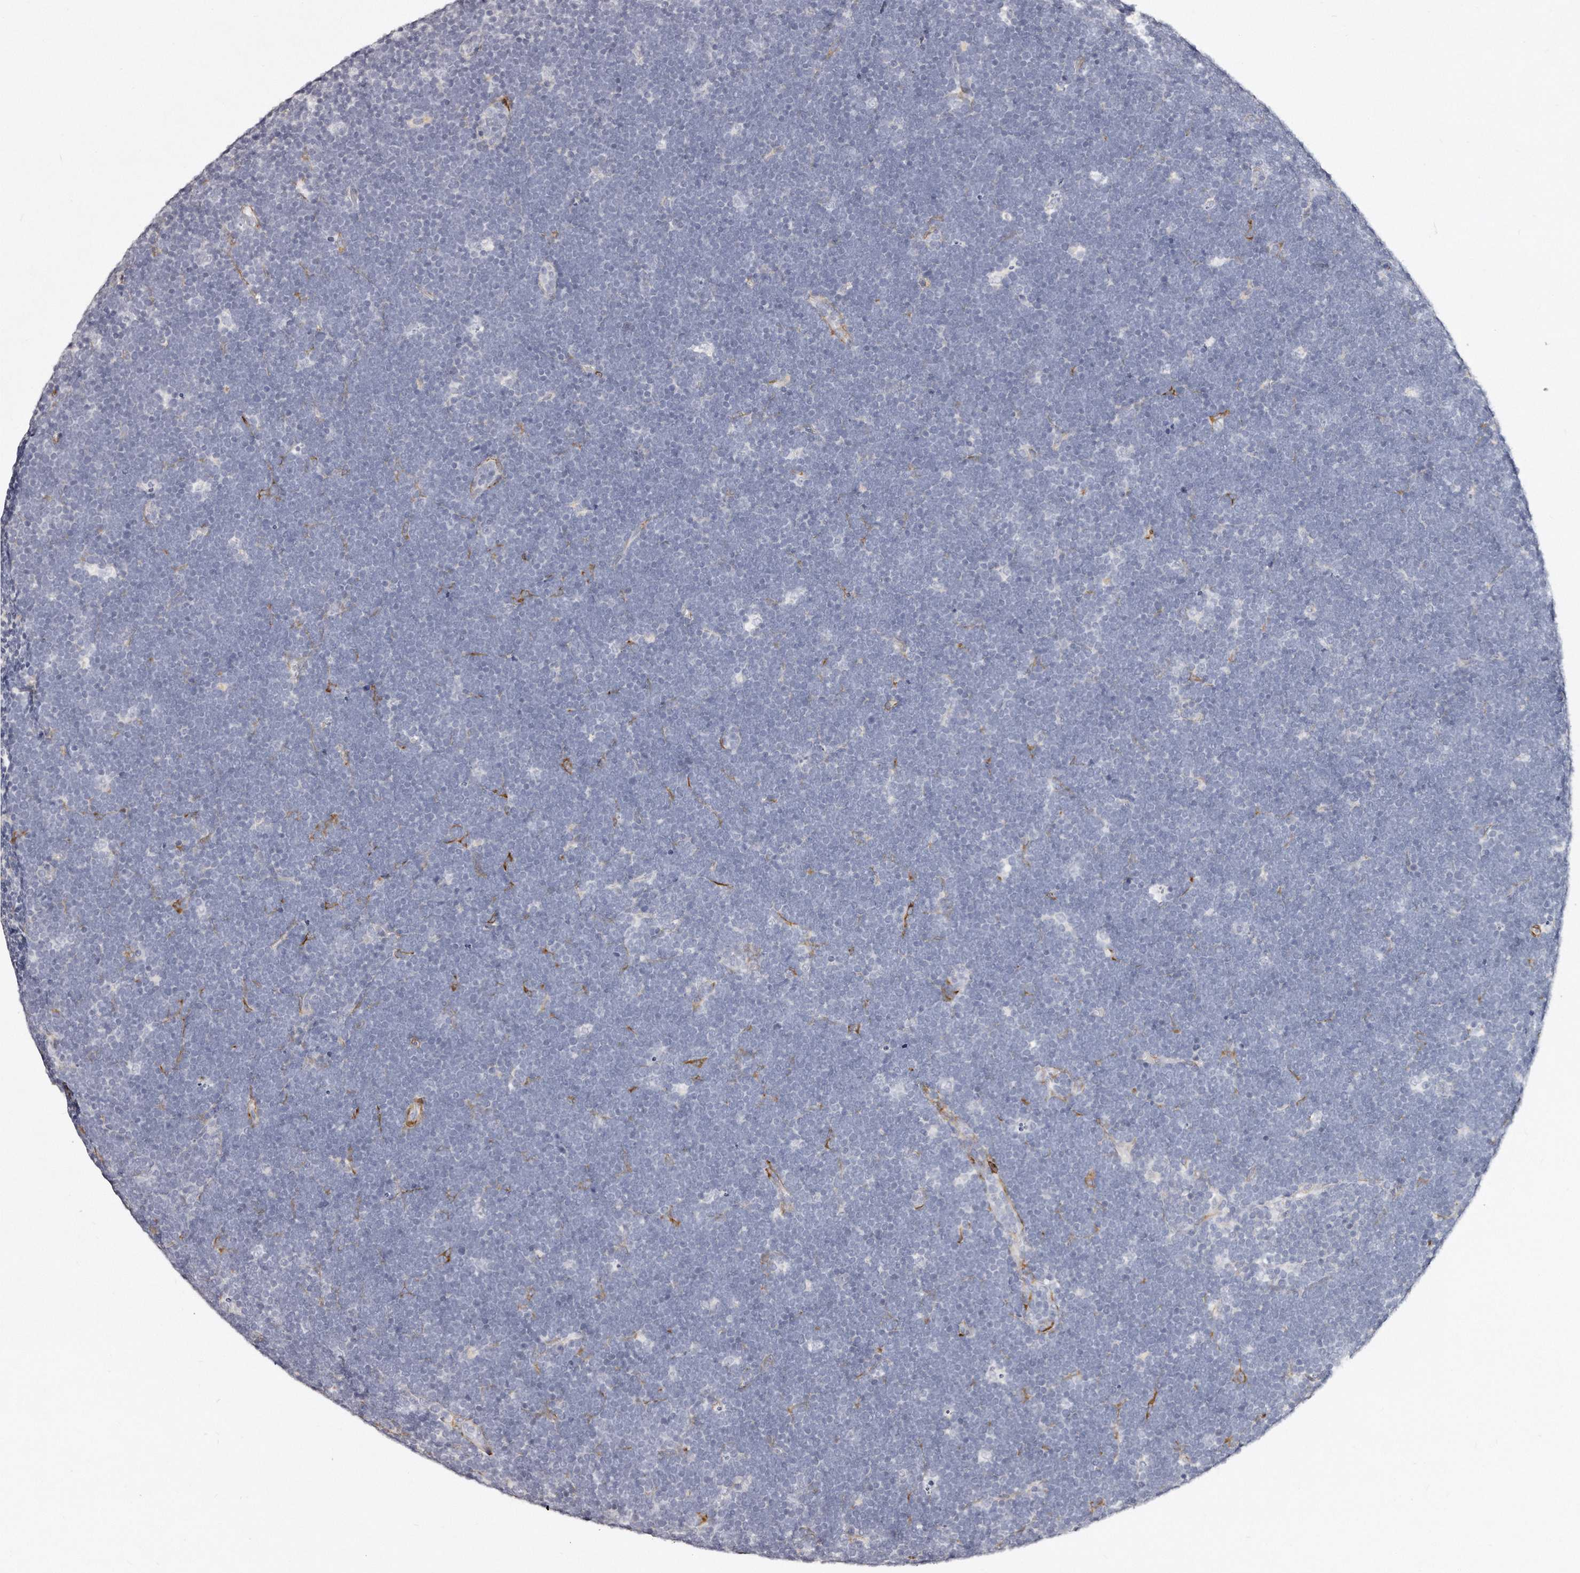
{"staining": {"intensity": "negative", "quantity": "none", "location": "none"}, "tissue": "lymphoma", "cell_type": "Tumor cells", "image_type": "cancer", "snomed": [{"axis": "morphology", "description": "Malignant lymphoma, non-Hodgkin's type, High grade"}, {"axis": "topography", "description": "Lymph node"}], "caption": "Immunohistochemistry histopathology image of neoplastic tissue: lymphoma stained with DAB shows no significant protein staining in tumor cells.", "gene": "LMOD1", "patient": {"sex": "male", "age": 13}}